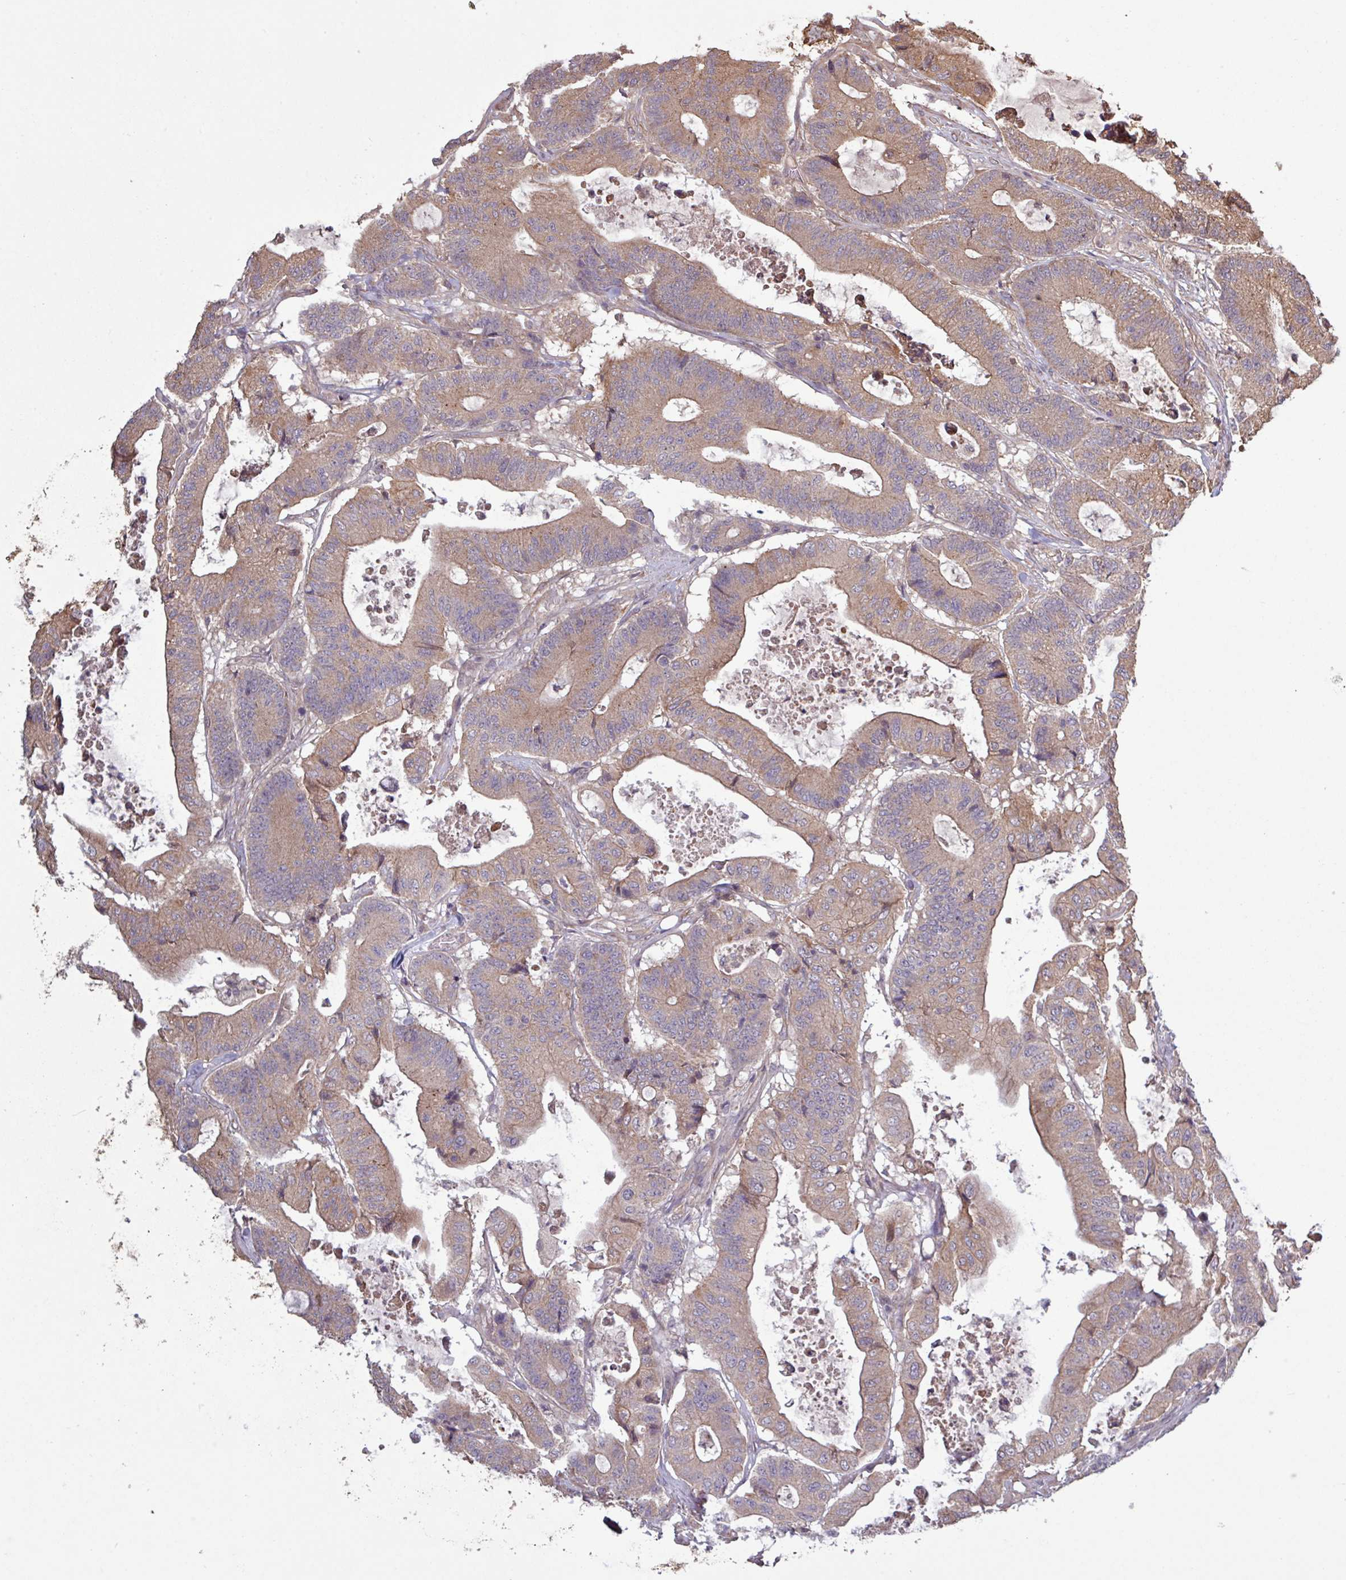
{"staining": {"intensity": "moderate", "quantity": ">75%", "location": "cytoplasmic/membranous"}, "tissue": "colorectal cancer", "cell_type": "Tumor cells", "image_type": "cancer", "snomed": [{"axis": "morphology", "description": "Adenocarcinoma, NOS"}, {"axis": "topography", "description": "Colon"}], "caption": "An image showing moderate cytoplasmic/membranous expression in about >75% of tumor cells in colorectal cancer, as visualized by brown immunohistochemical staining.", "gene": "TRABD2A", "patient": {"sex": "female", "age": 84}}